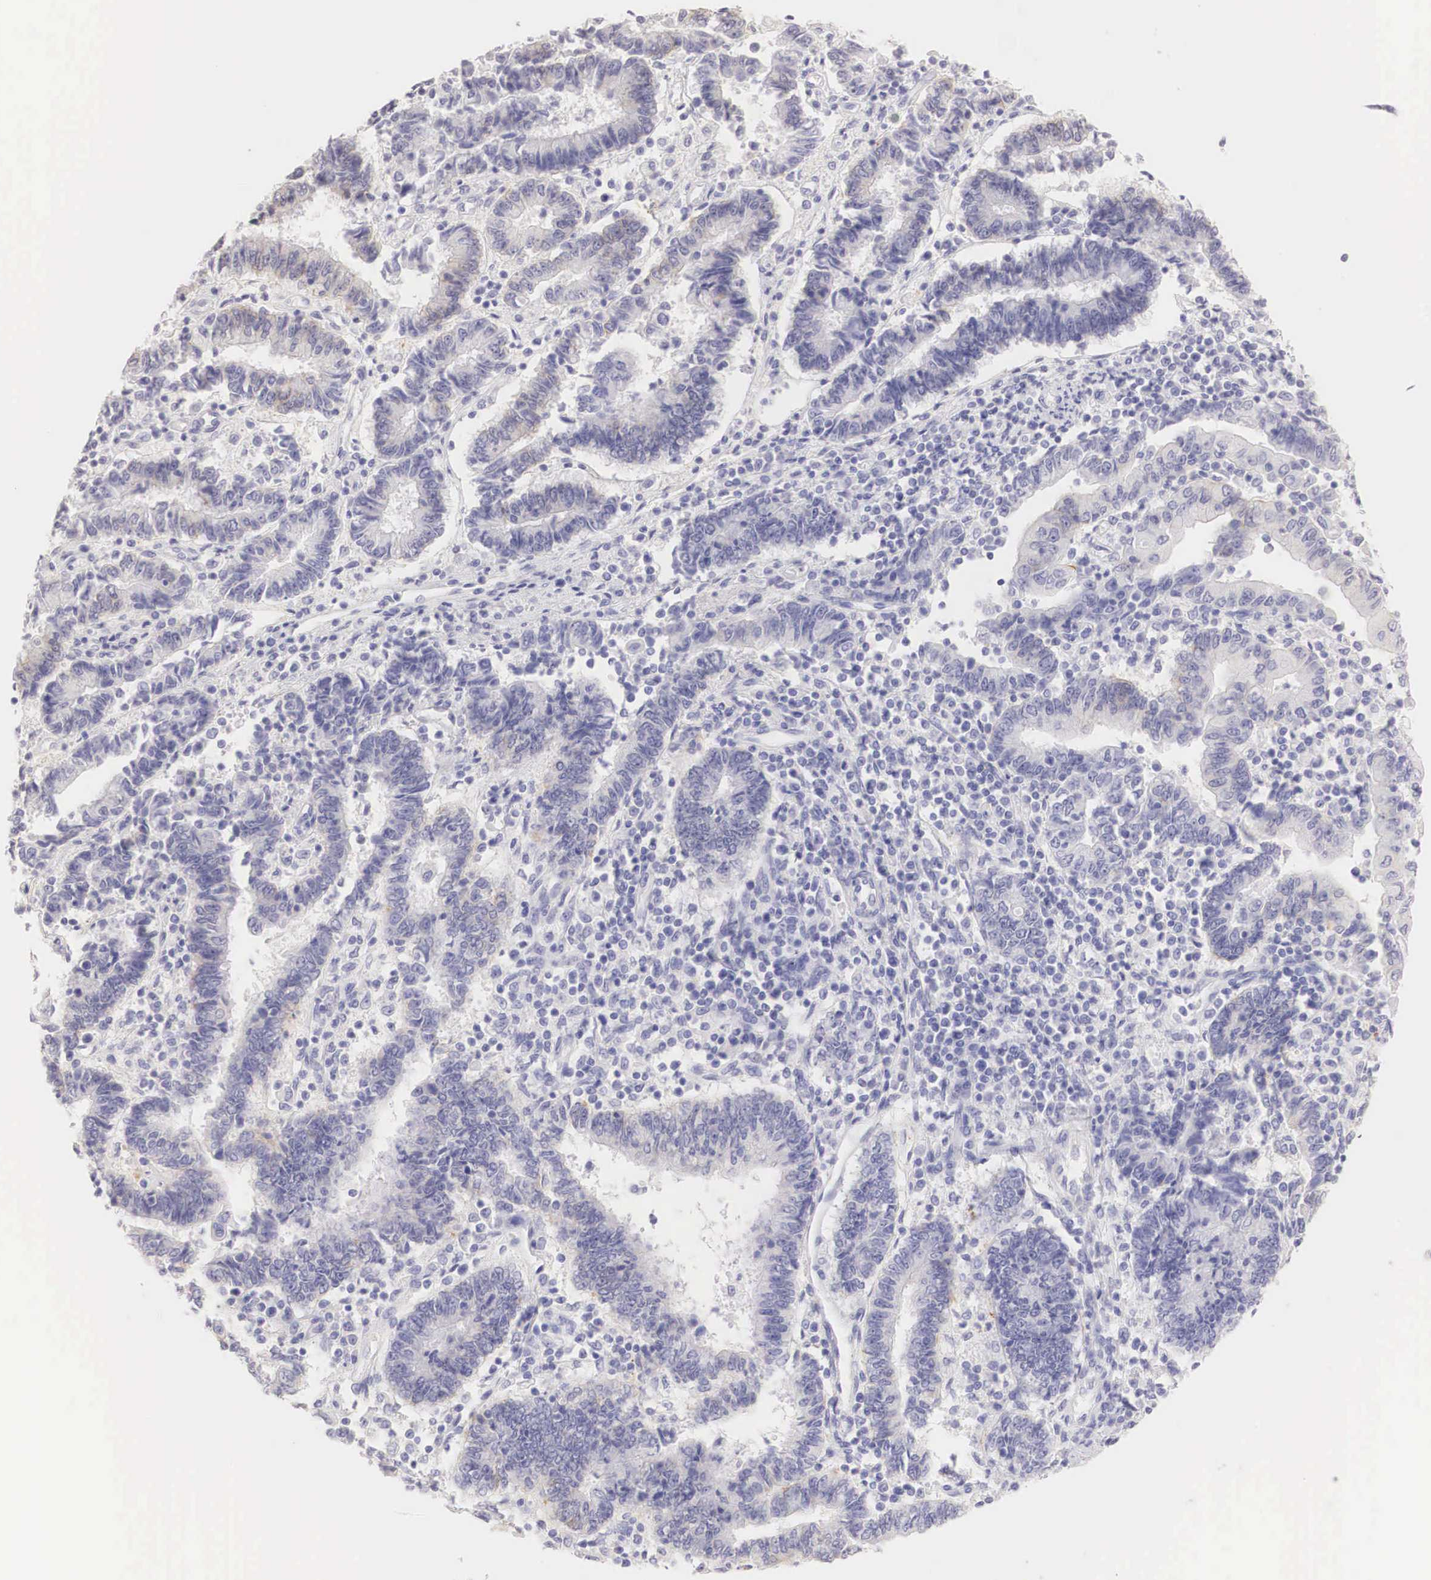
{"staining": {"intensity": "weak", "quantity": "25%-75%", "location": "cytoplasmic/membranous"}, "tissue": "endometrial cancer", "cell_type": "Tumor cells", "image_type": "cancer", "snomed": [{"axis": "morphology", "description": "Adenocarcinoma, NOS"}, {"axis": "topography", "description": "Endometrium"}], "caption": "The micrograph reveals staining of endometrial adenocarcinoma, revealing weak cytoplasmic/membranous protein expression (brown color) within tumor cells.", "gene": "ERBB2", "patient": {"sex": "female", "age": 75}}